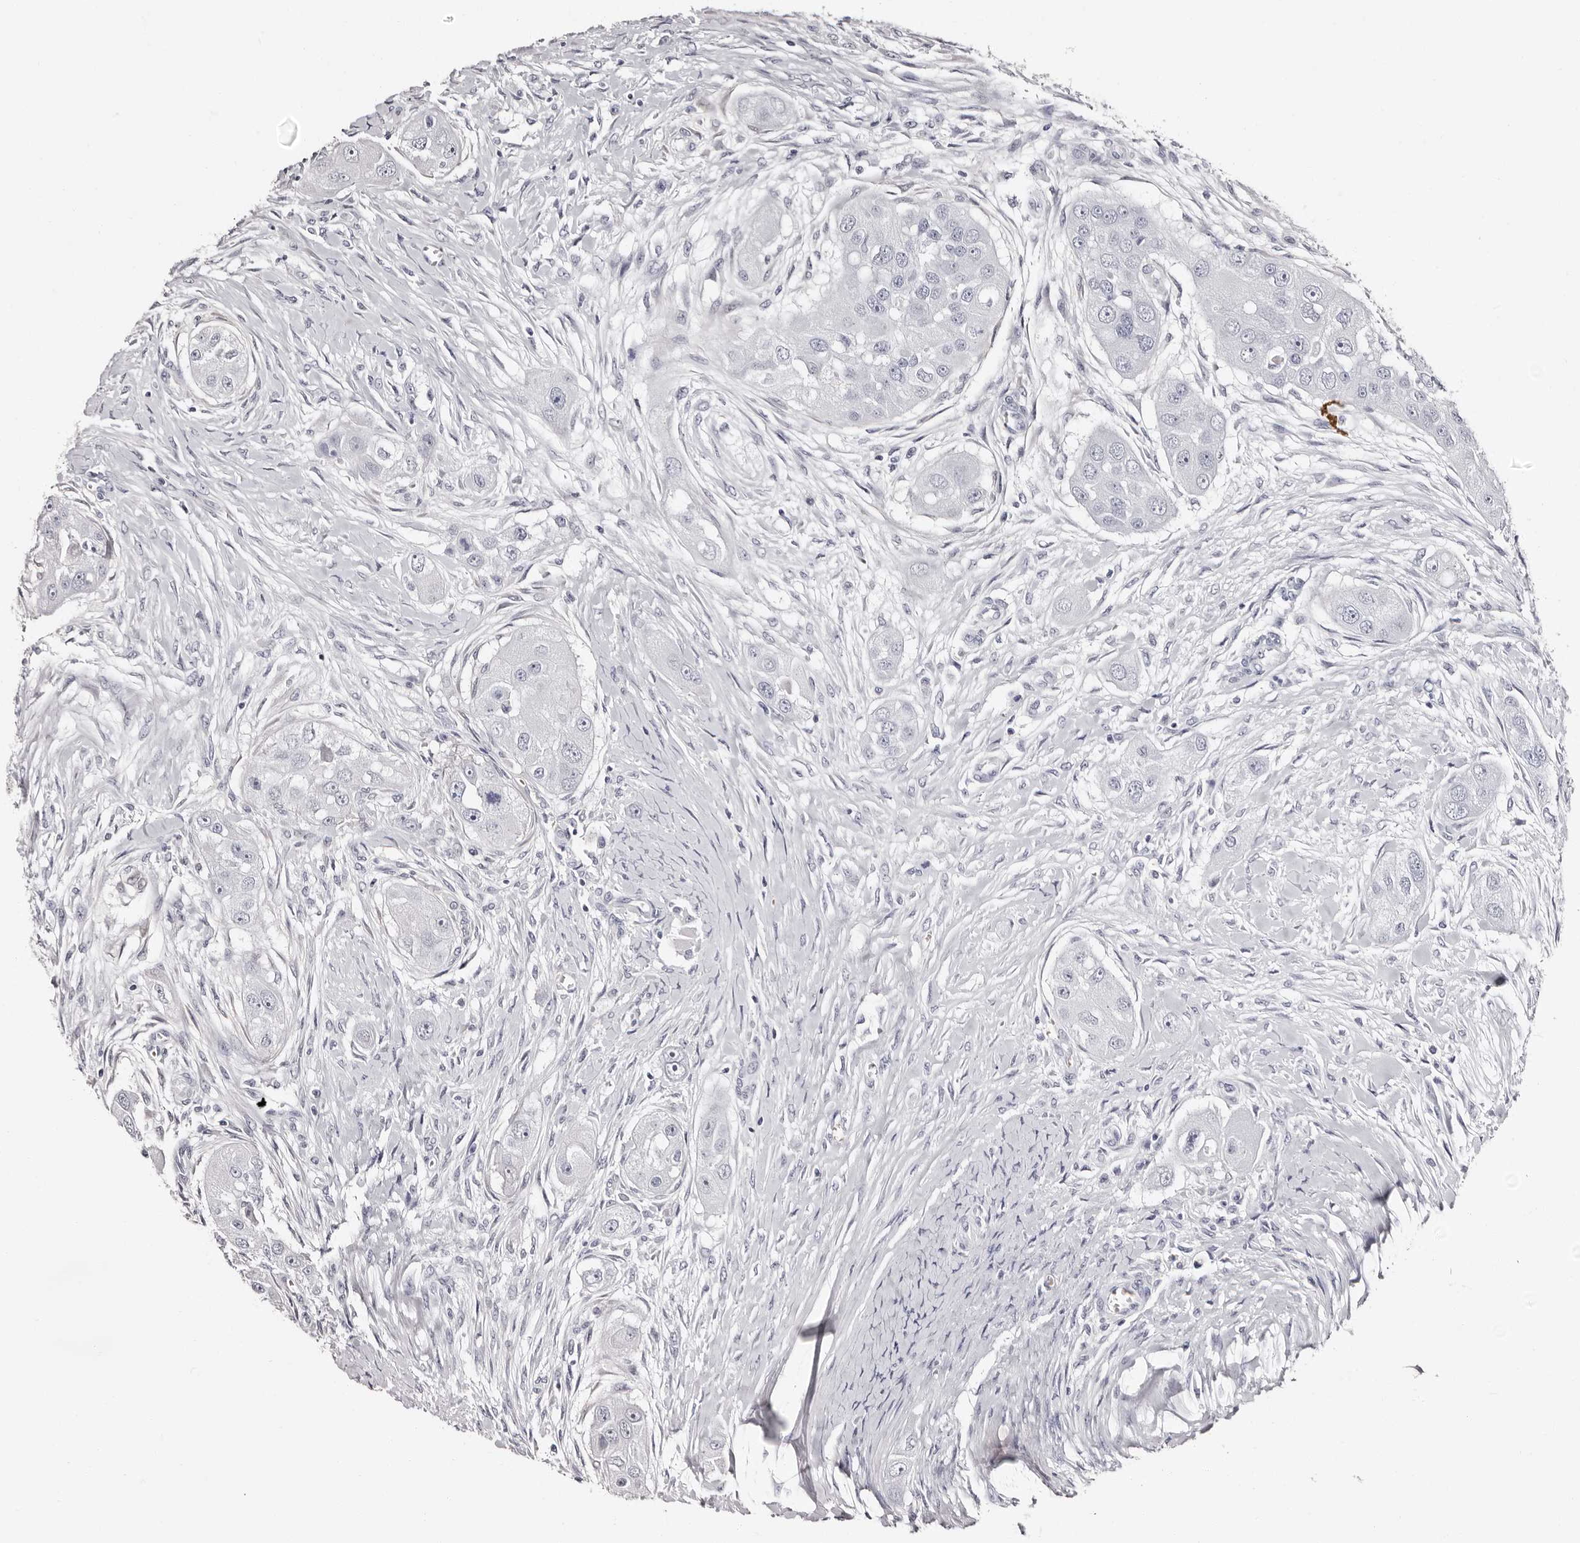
{"staining": {"intensity": "negative", "quantity": "none", "location": "none"}, "tissue": "head and neck cancer", "cell_type": "Tumor cells", "image_type": "cancer", "snomed": [{"axis": "morphology", "description": "Normal tissue, NOS"}, {"axis": "morphology", "description": "Squamous cell carcinoma, NOS"}, {"axis": "topography", "description": "Skeletal muscle"}, {"axis": "topography", "description": "Head-Neck"}], "caption": "Head and neck cancer (squamous cell carcinoma) stained for a protein using IHC reveals no positivity tumor cells.", "gene": "BPGM", "patient": {"sex": "male", "age": 51}}